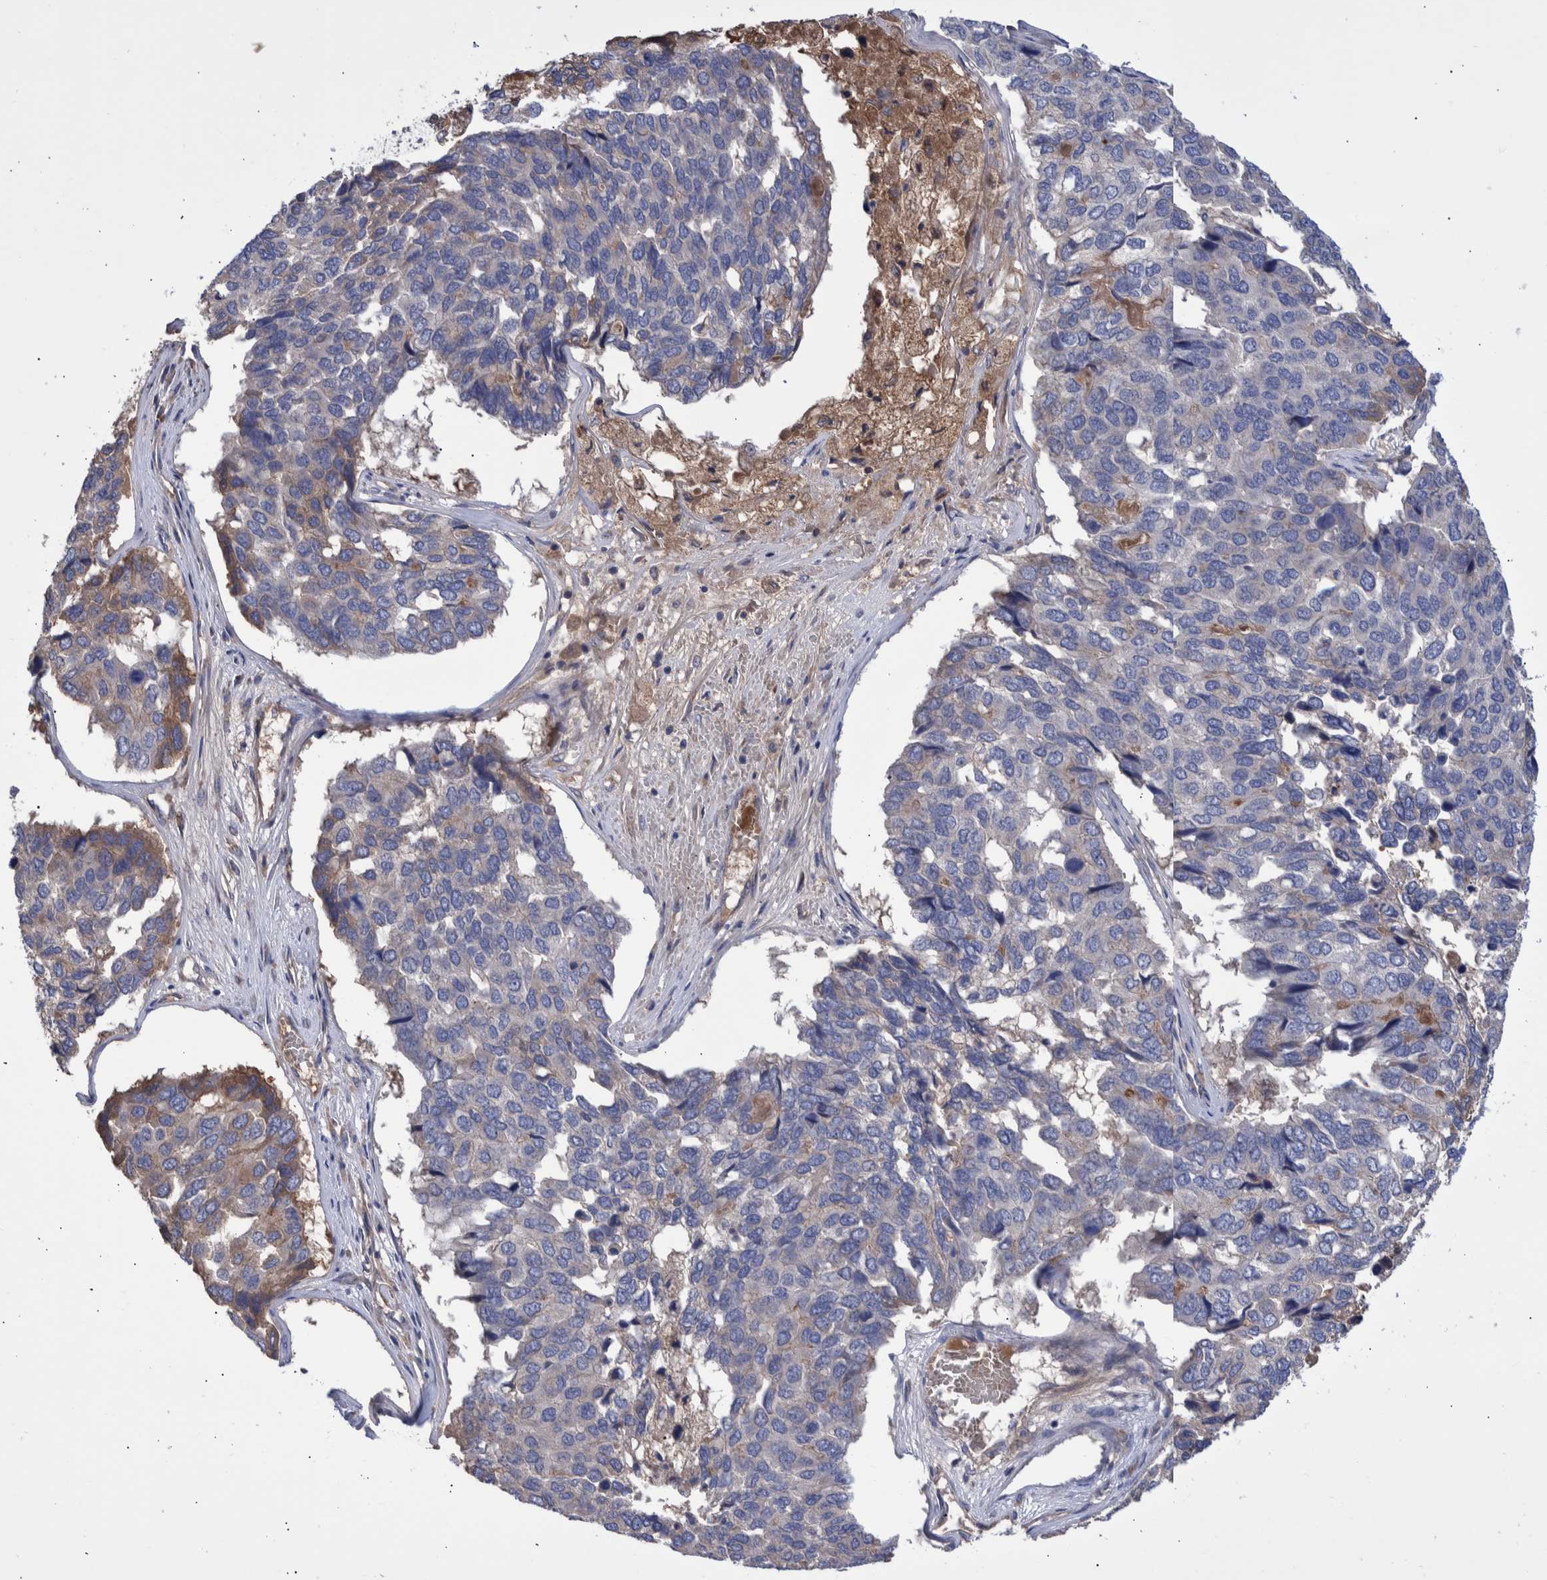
{"staining": {"intensity": "negative", "quantity": "none", "location": "none"}, "tissue": "pancreatic cancer", "cell_type": "Tumor cells", "image_type": "cancer", "snomed": [{"axis": "morphology", "description": "Adenocarcinoma, NOS"}, {"axis": "topography", "description": "Pancreas"}], "caption": "The image exhibits no significant expression in tumor cells of pancreatic cancer (adenocarcinoma).", "gene": "DLL4", "patient": {"sex": "male", "age": 50}}